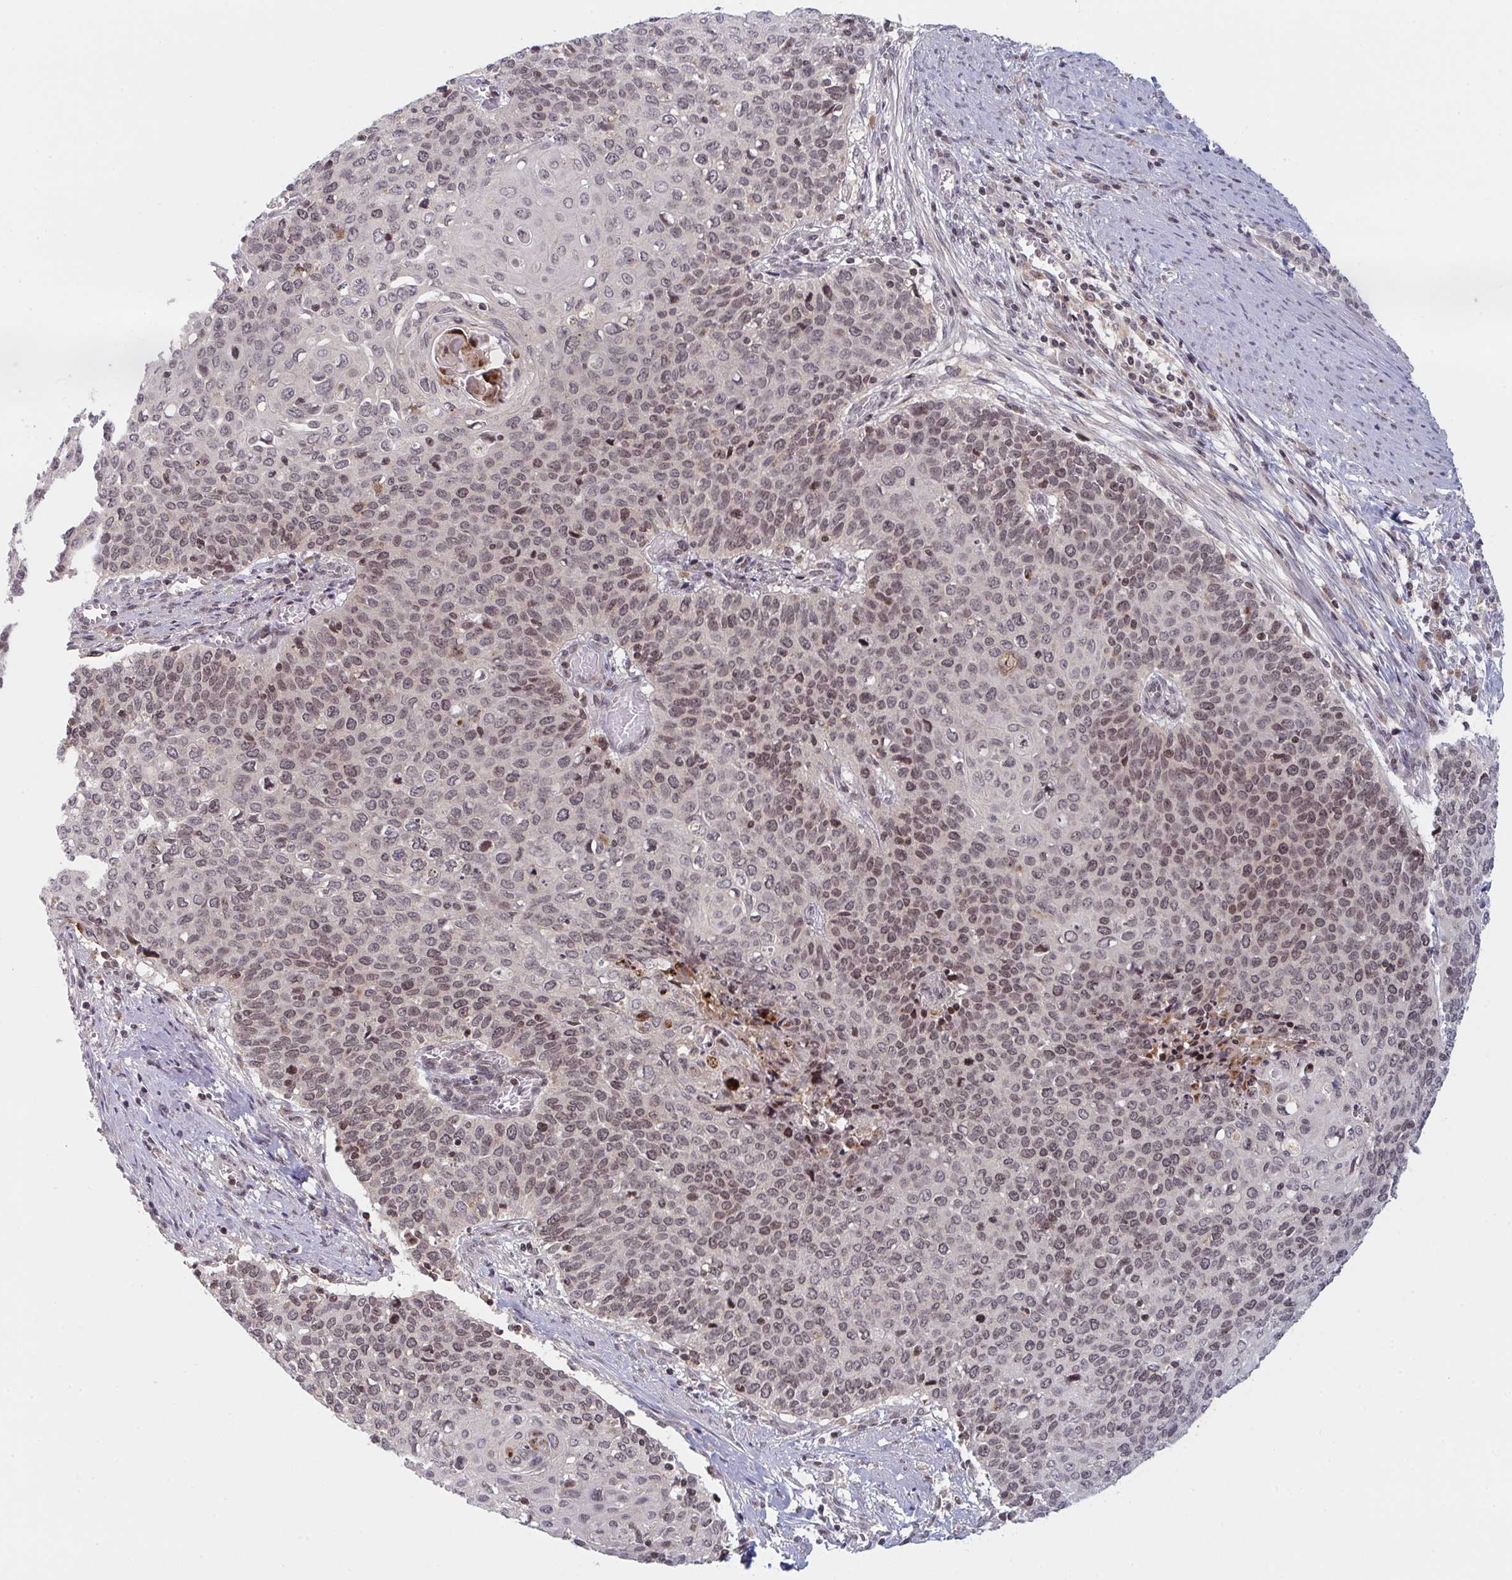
{"staining": {"intensity": "weak", "quantity": "25%-75%", "location": "nuclear"}, "tissue": "cervical cancer", "cell_type": "Tumor cells", "image_type": "cancer", "snomed": [{"axis": "morphology", "description": "Squamous cell carcinoma, NOS"}, {"axis": "topography", "description": "Cervix"}], "caption": "High-magnification brightfield microscopy of squamous cell carcinoma (cervical) stained with DAB (3,3'-diaminobenzidine) (brown) and counterstained with hematoxylin (blue). tumor cells exhibit weak nuclear positivity is present in about25%-75% of cells.", "gene": "DCST1", "patient": {"sex": "female", "age": 39}}